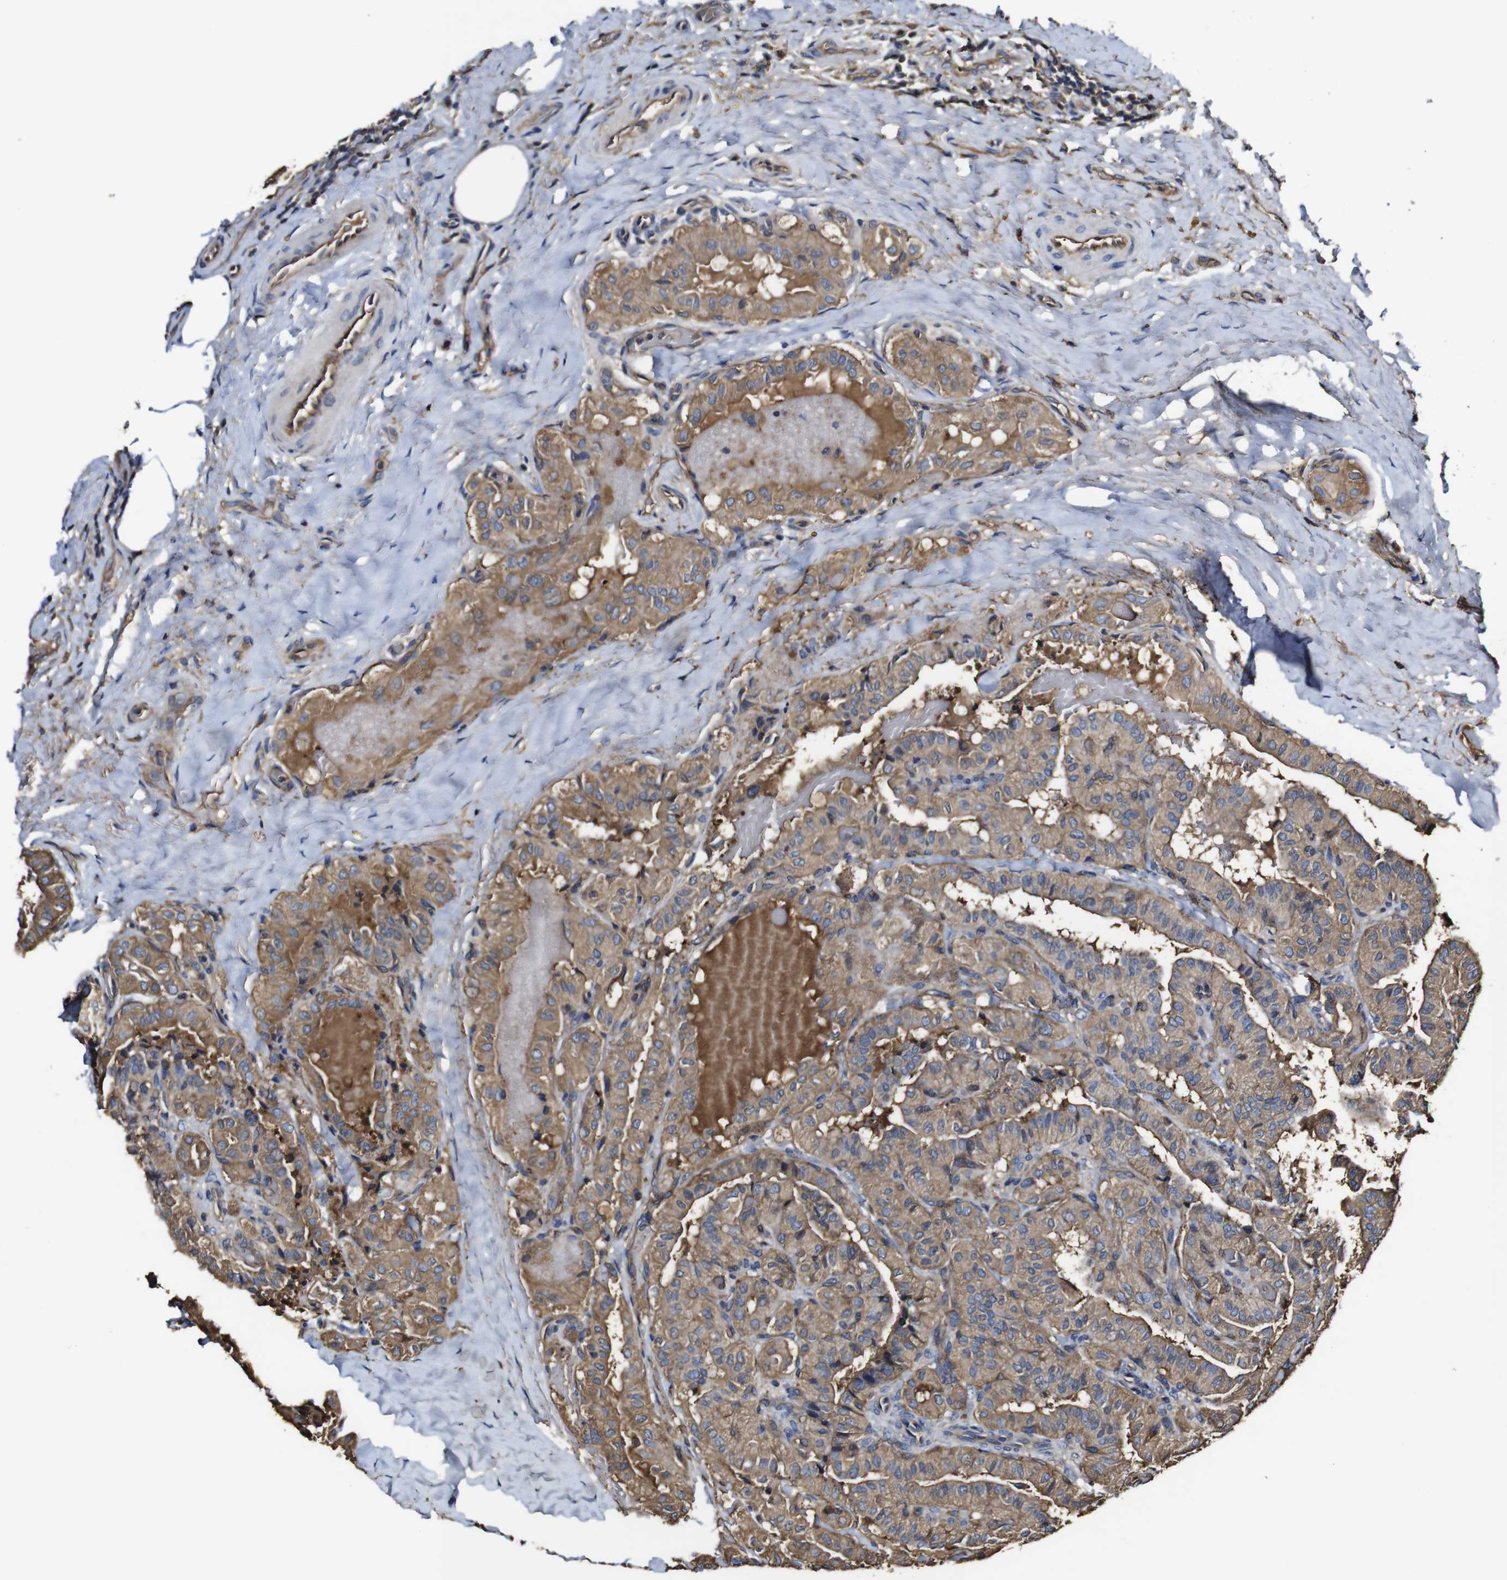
{"staining": {"intensity": "moderate", "quantity": ">75%", "location": "cytoplasmic/membranous"}, "tissue": "thyroid cancer", "cell_type": "Tumor cells", "image_type": "cancer", "snomed": [{"axis": "morphology", "description": "Papillary adenocarcinoma, NOS"}, {"axis": "topography", "description": "Thyroid gland"}], "caption": "A brown stain highlights moderate cytoplasmic/membranous staining of a protein in thyroid cancer (papillary adenocarcinoma) tumor cells.", "gene": "MSN", "patient": {"sex": "male", "age": 77}}